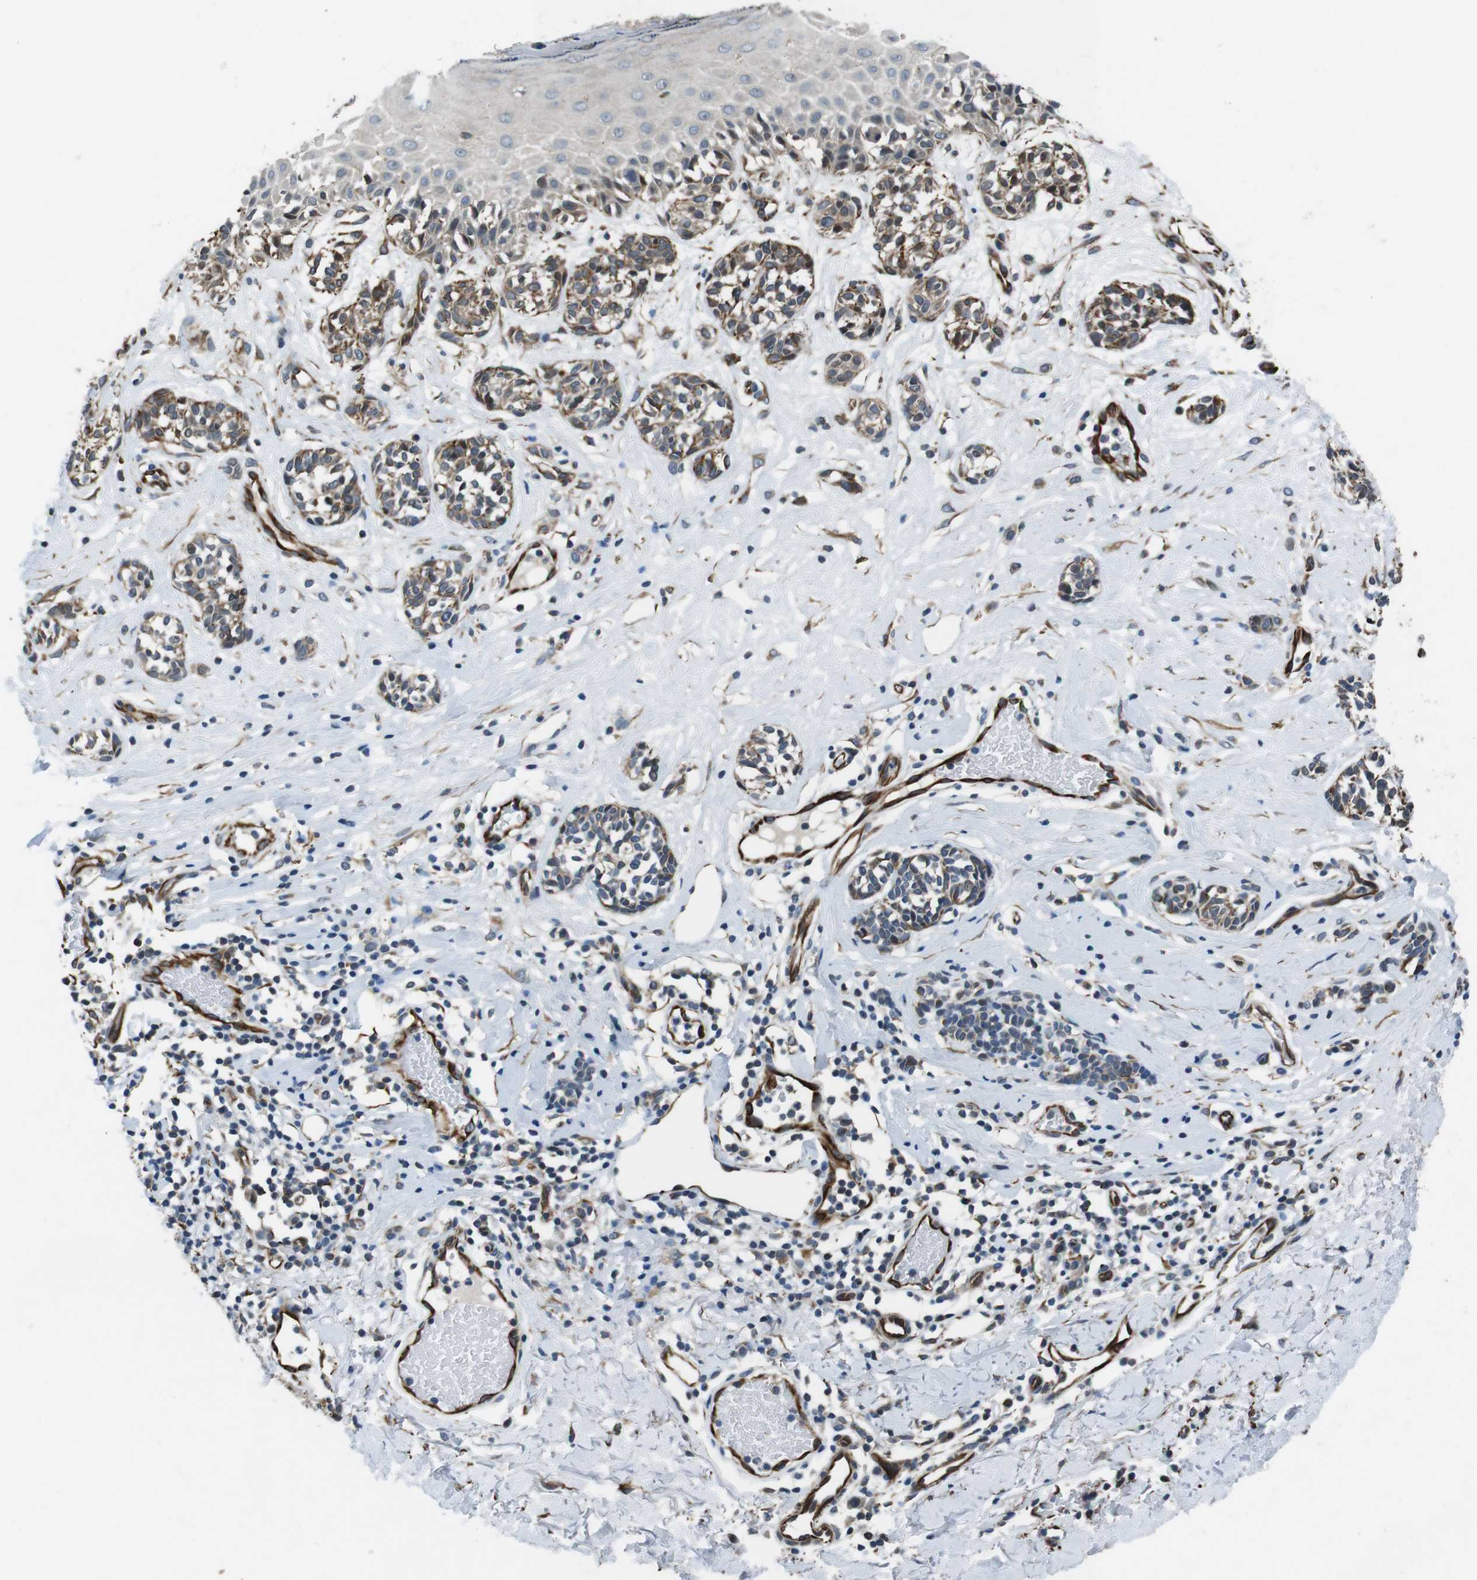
{"staining": {"intensity": "moderate", "quantity": ">75%", "location": "cytoplasmic/membranous"}, "tissue": "melanoma", "cell_type": "Tumor cells", "image_type": "cancer", "snomed": [{"axis": "morphology", "description": "Malignant melanoma, NOS"}, {"axis": "topography", "description": "Skin"}], "caption": "A brown stain highlights moderate cytoplasmic/membranous expression of a protein in human melanoma tumor cells. Immunohistochemistry stains the protein of interest in brown and the nuclei are stained blue.", "gene": "LRRC49", "patient": {"sex": "male", "age": 64}}